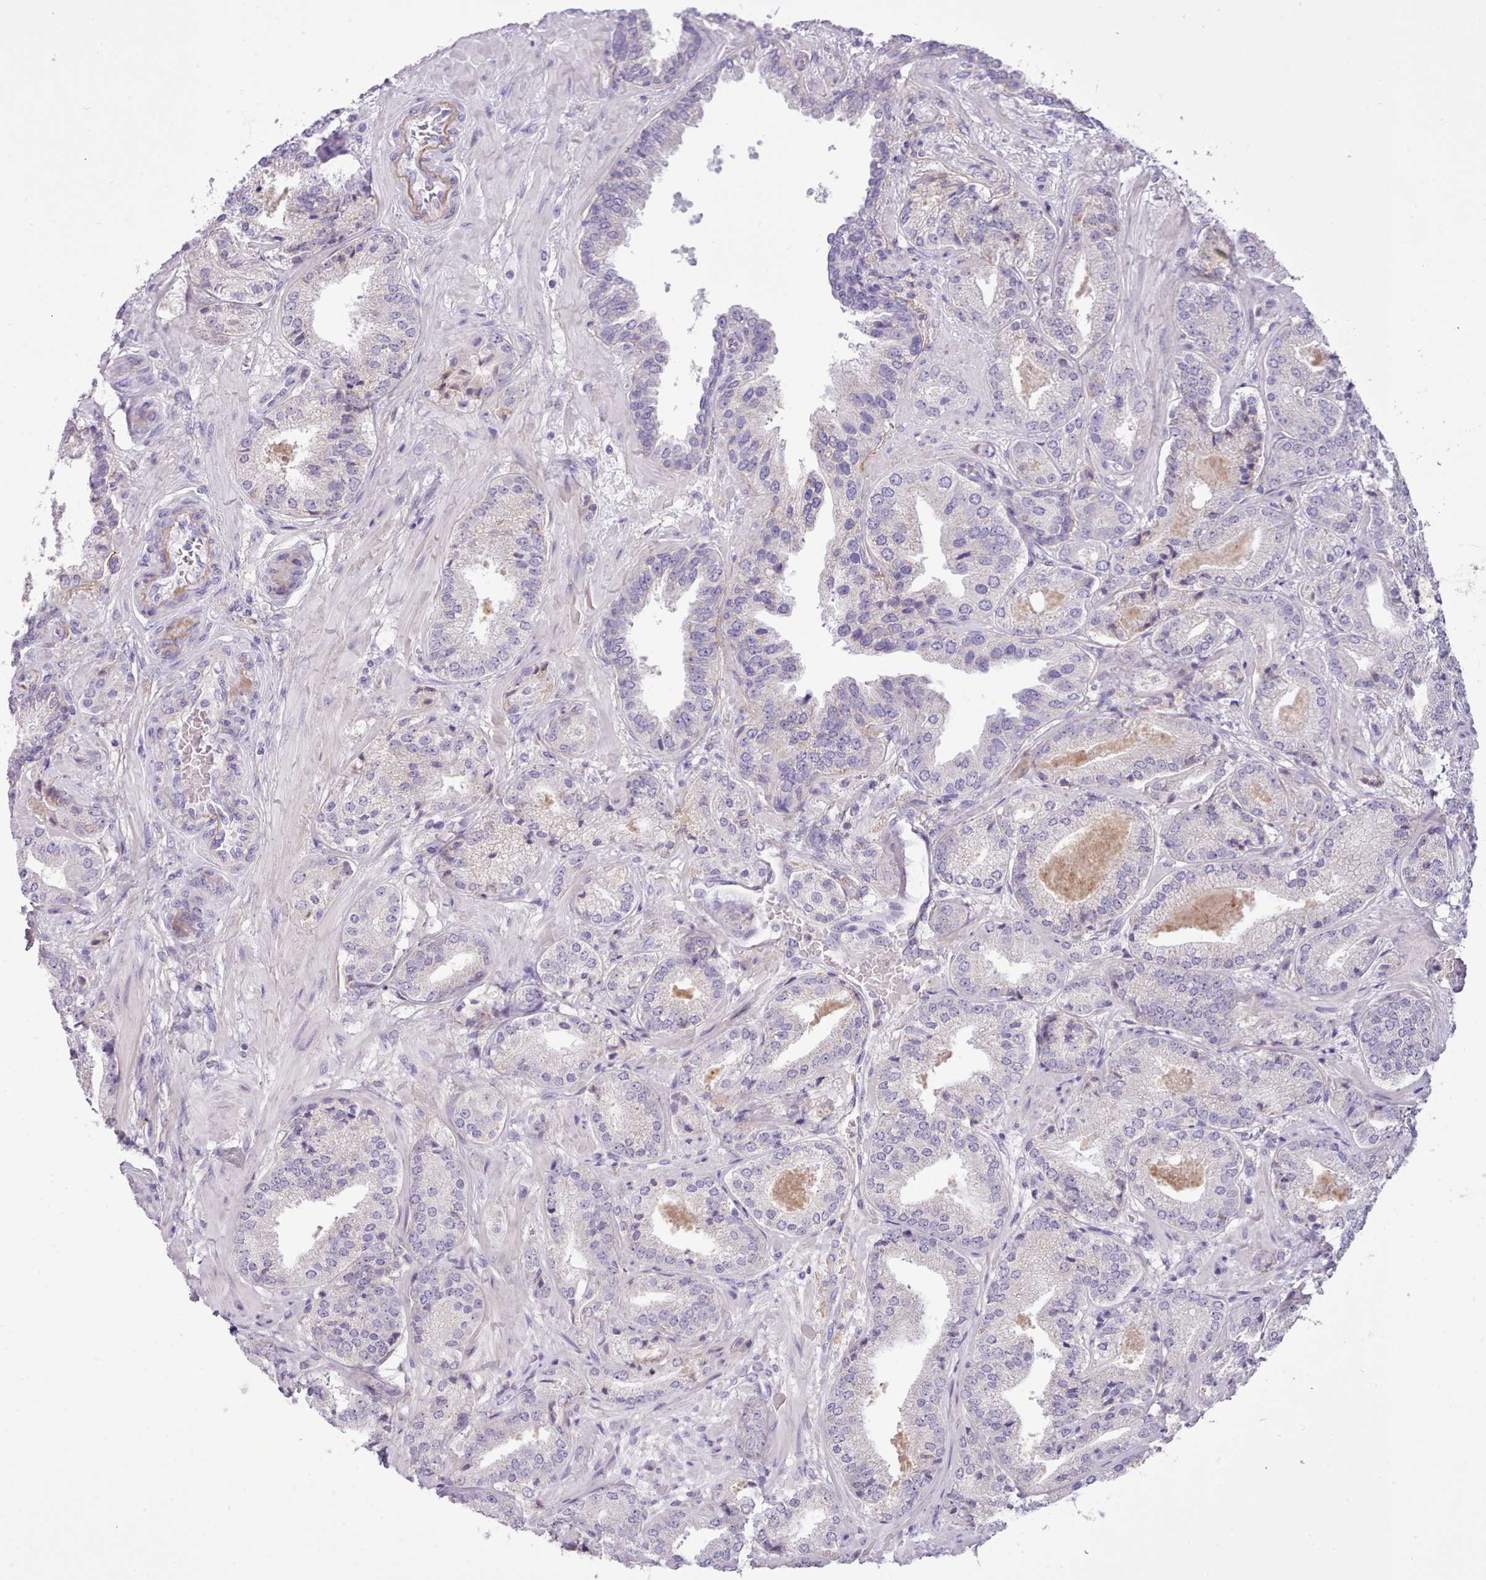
{"staining": {"intensity": "negative", "quantity": "none", "location": "none"}, "tissue": "prostate cancer", "cell_type": "Tumor cells", "image_type": "cancer", "snomed": [{"axis": "morphology", "description": "Adenocarcinoma, High grade"}, {"axis": "topography", "description": "Prostate"}], "caption": "Tumor cells are negative for brown protein staining in prostate adenocarcinoma (high-grade).", "gene": "CYP2A13", "patient": {"sex": "male", "age": 63}}